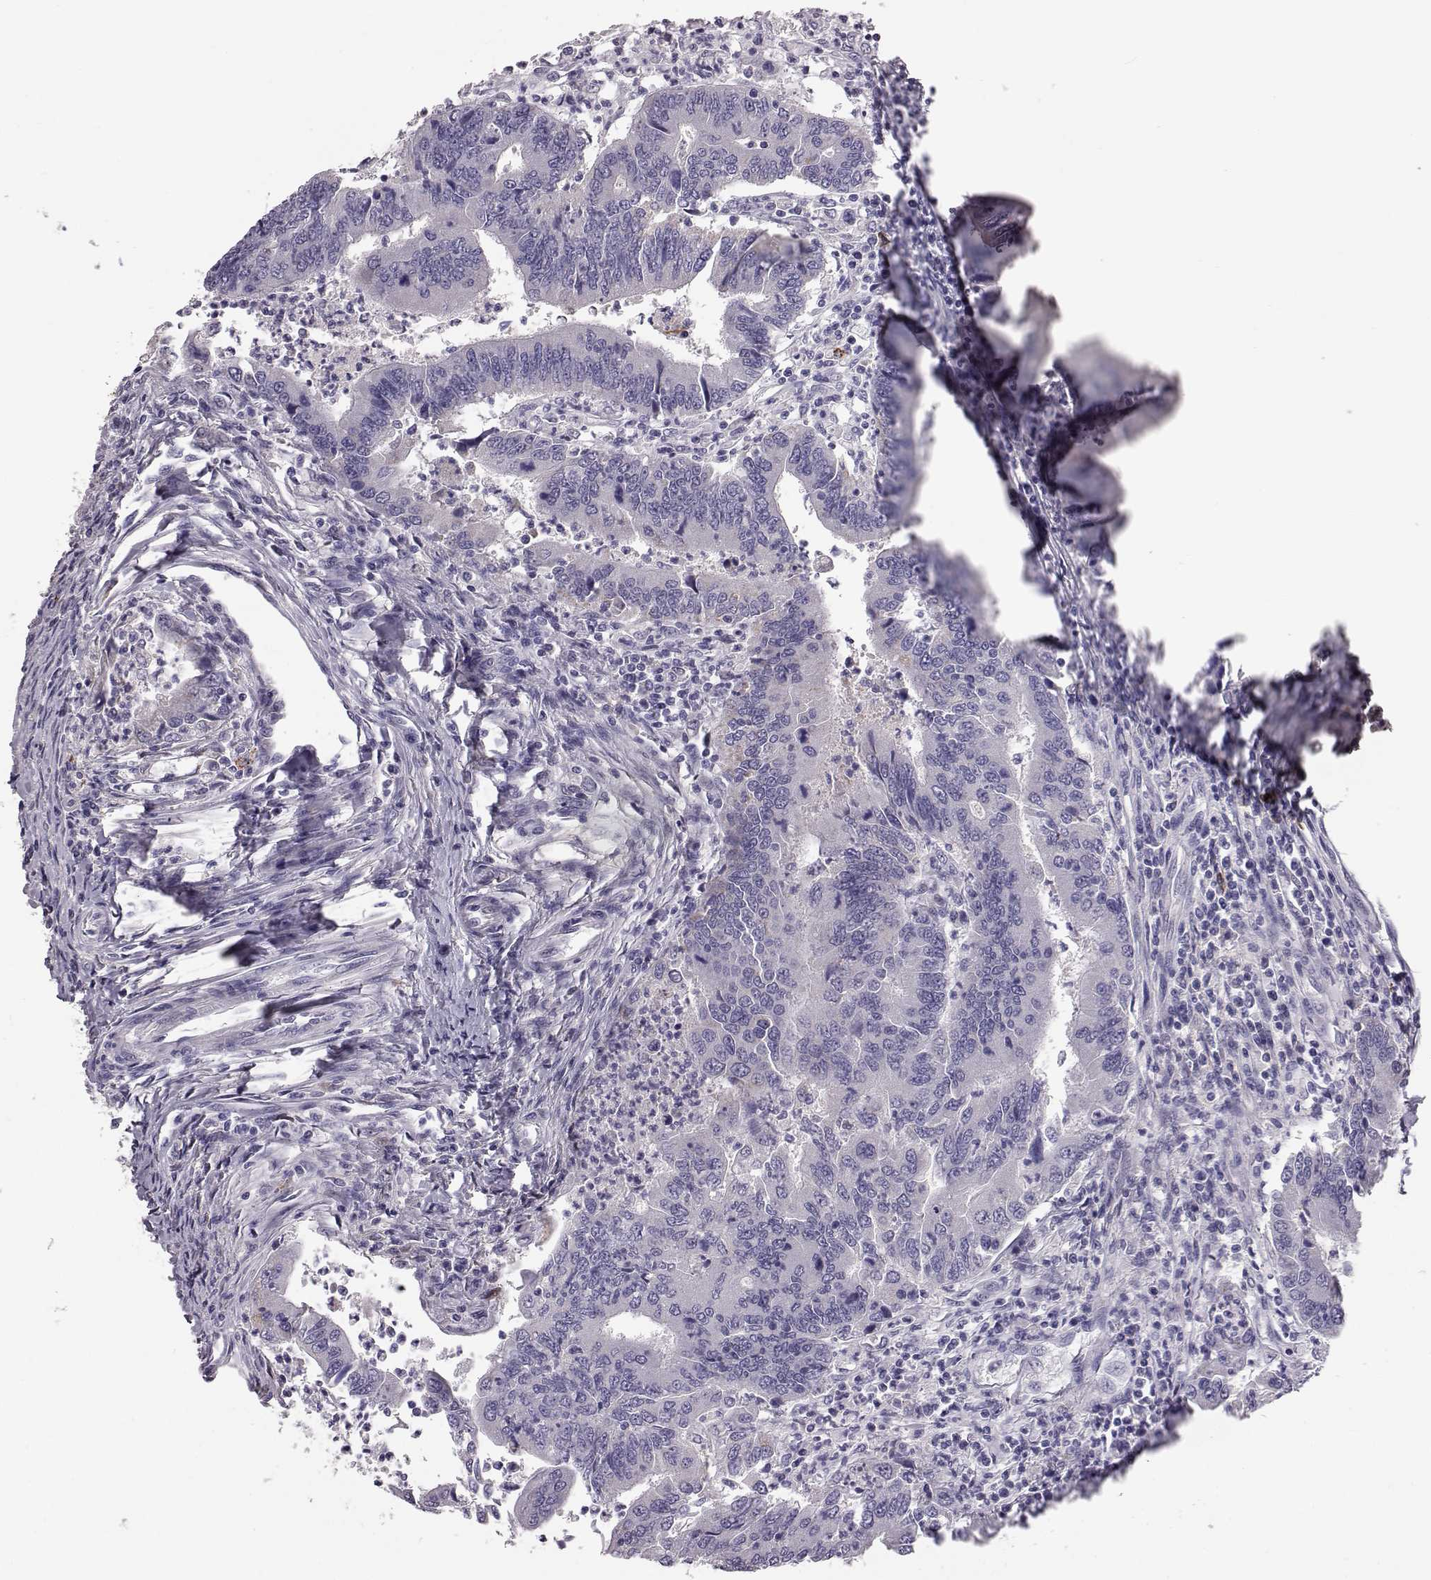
{"staining": {"intensity": "negative", "quantity": "none", "location": "none"}, "tissue": "colorectal cancer", "cell_type": "Tumor cells", "image_type": "cancer", "snomed": [{"axis": "morphology", "description": "Adenocarcinoma, NOS"}, {"axis": "topography", "description": "Colon"}], "caption": "Histopathology image shows no protein expression in tumor cells of adenocarcinoma (colorectal) tissue. (Immunohistochemistry, brightfield microscopy, high magnification).", "gene": "ADGRG5", "patient": {"sex": "female", "age": 67}}